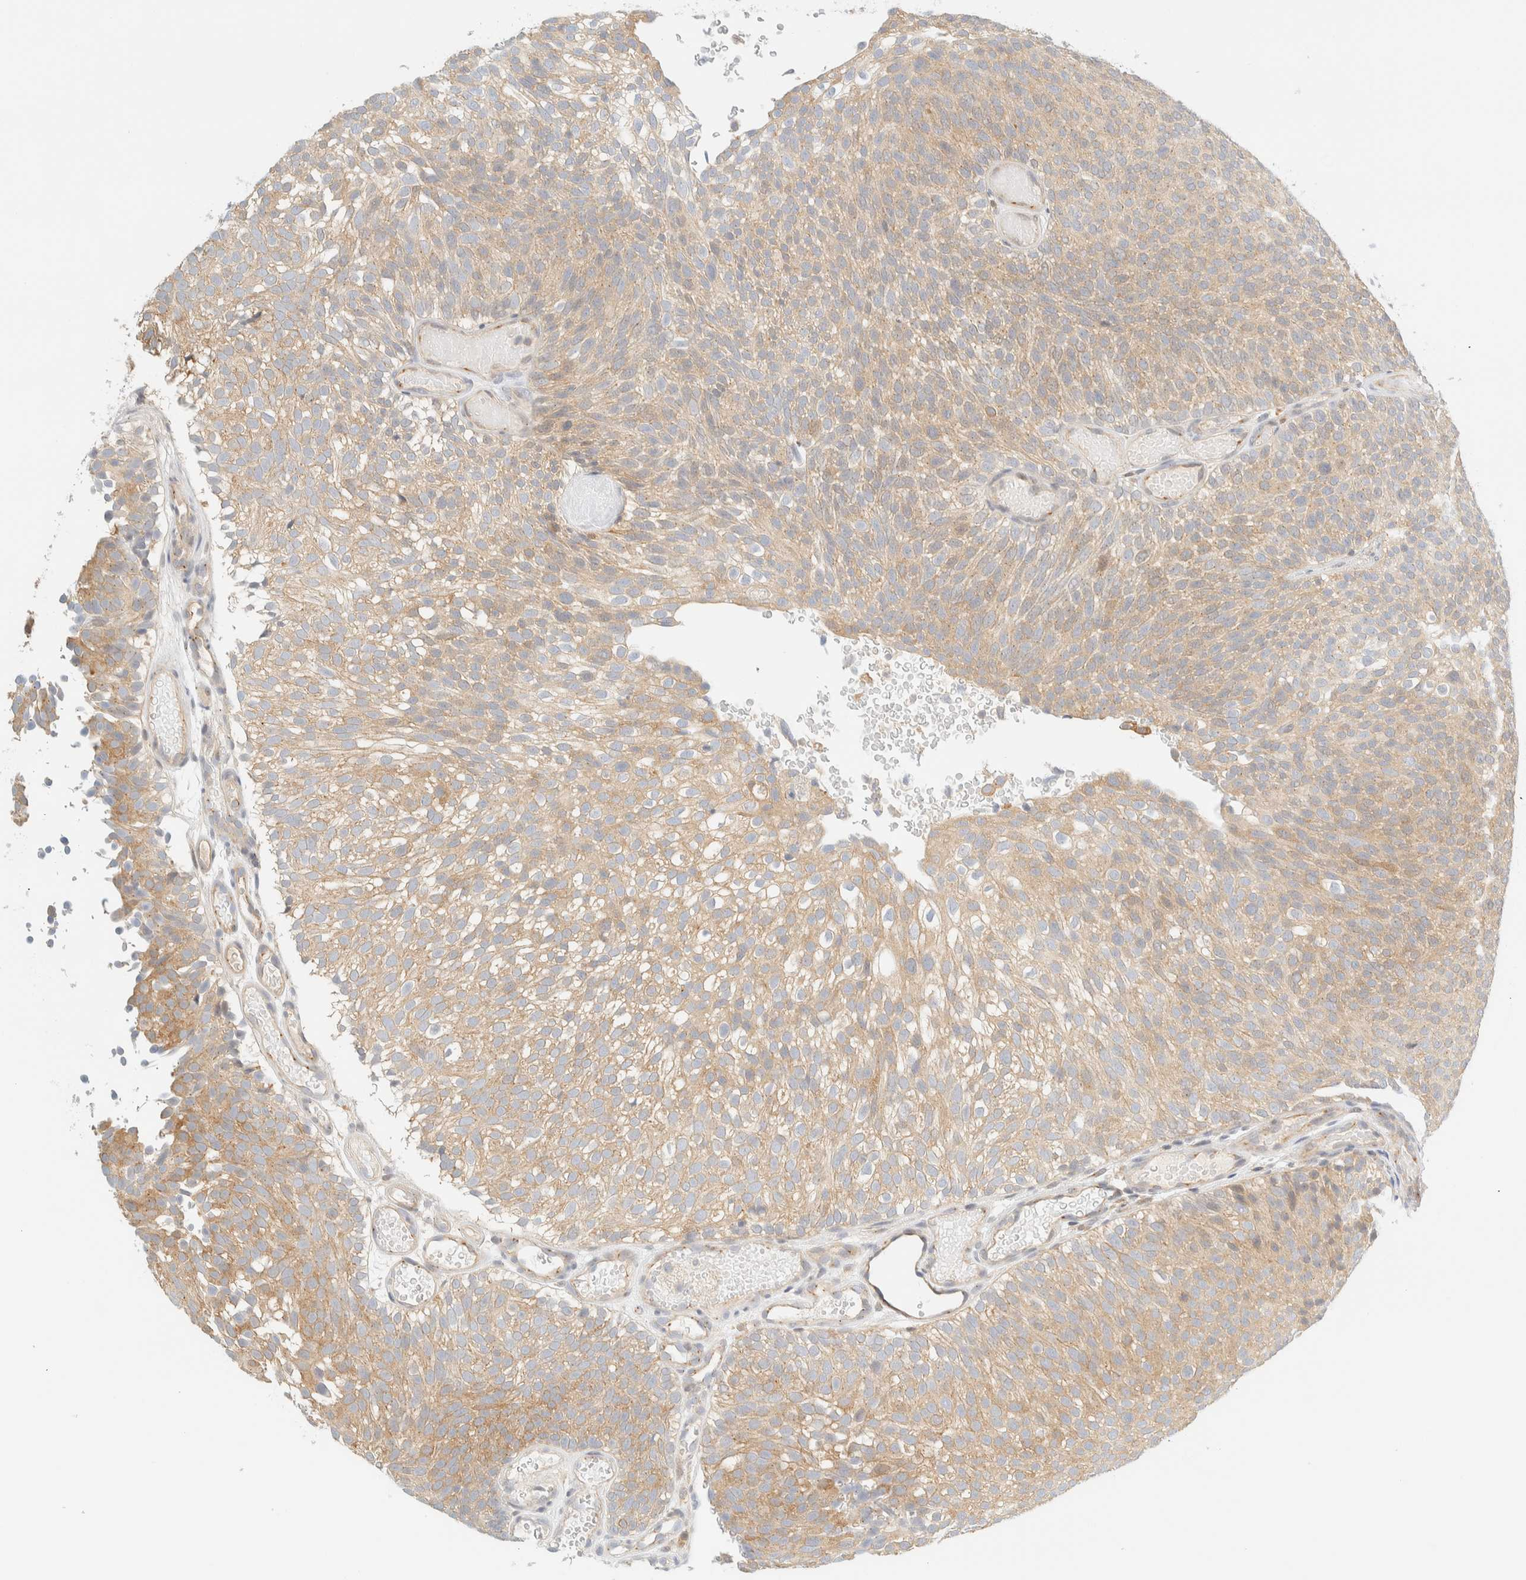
{"staining": {"intensity": "weak", "quantity": ">75%", "location": "cytoplasmic/membranous"}, "tissue": "urothelial cancer", "cell_type": "Tumor cells", "image_type": "cancer", "snomed": [{"axis": "morphology", "description": "Urothelial carcinoma, Low grade"}, {"axis": "topography", "description": "Urinary bladder"}], "caption": "Human urothelial carcinoma (low-grade) stained with a brown dye reveals weak cytoplasmic/membranous positive staining in about >75% of tumor cells.", "gene": "PCYT2", "patient": {"sex": "male", "age": 78}}